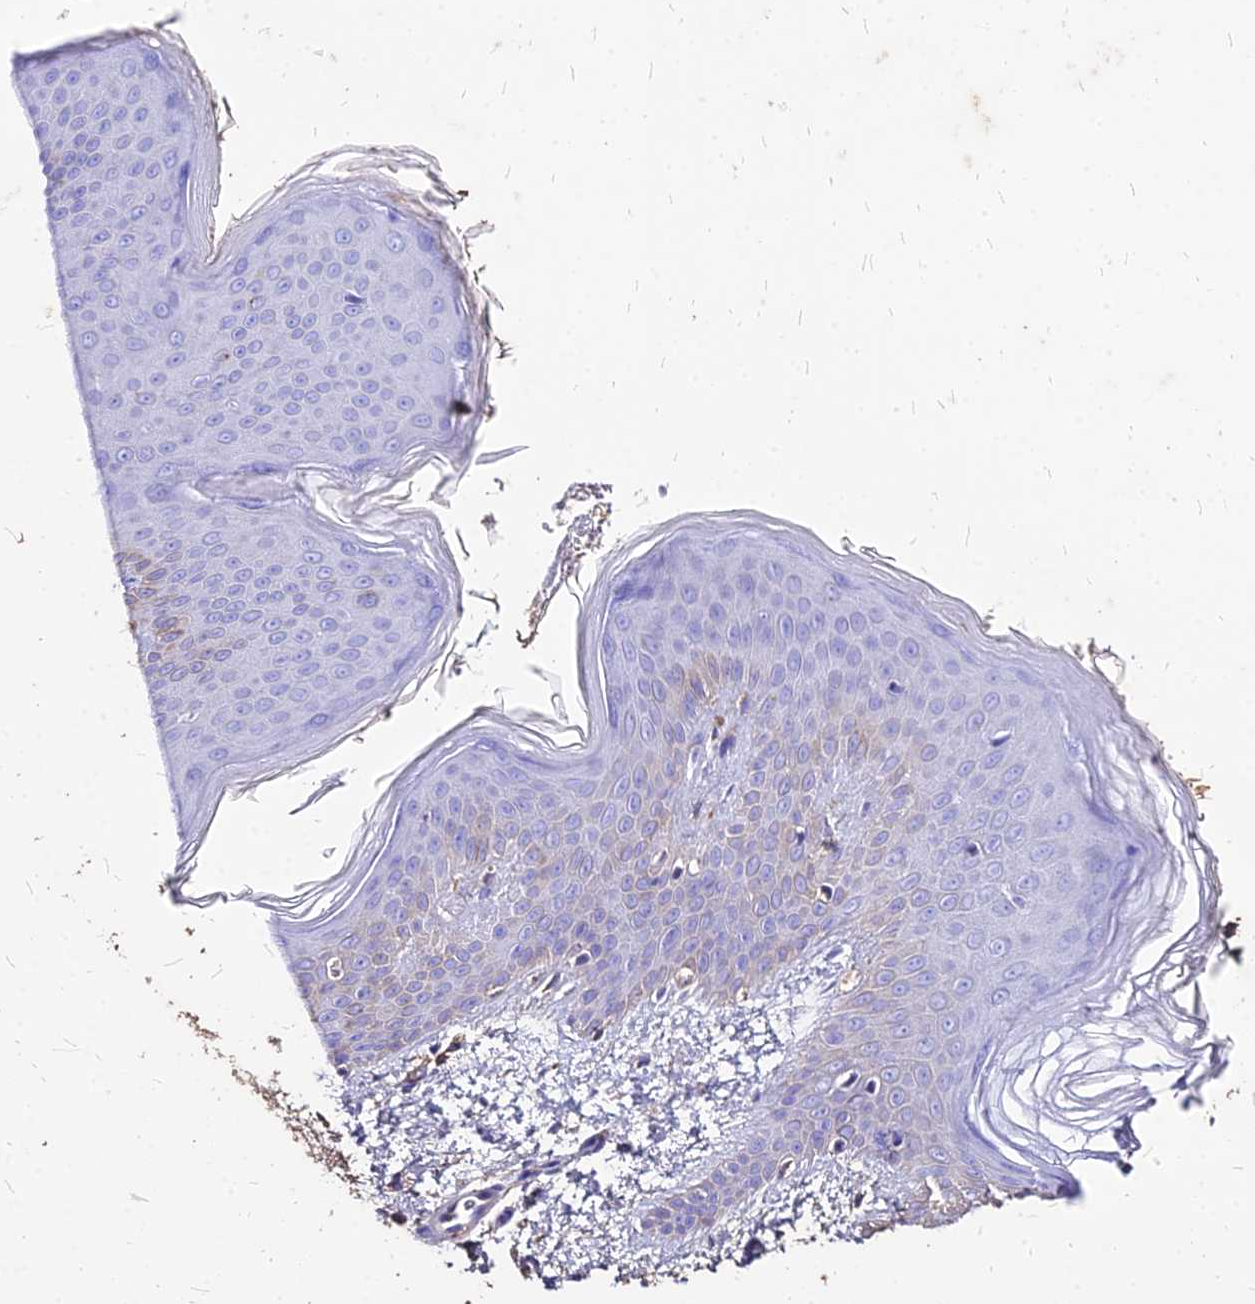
{"staining": {"intensity": "moderate", "quantity": "<25%", "location": "cytoplasmic/membranous"}, "tissue": "skin", "cell_type": "Fibroblasts", "image_type": "normal", "snomed": [{"axis": "morphology", "description": "Normal tissue, NOS"}, {"axis": "topography", "description": "Skin"}], "caption": "Moderate cytoplasmic/membranous positivity for a protein is identified in approximately <25% of fibroblasts of benign skin using IHC.", "gene": "NME5", "patient": {"sex": "male", "age": 36}}